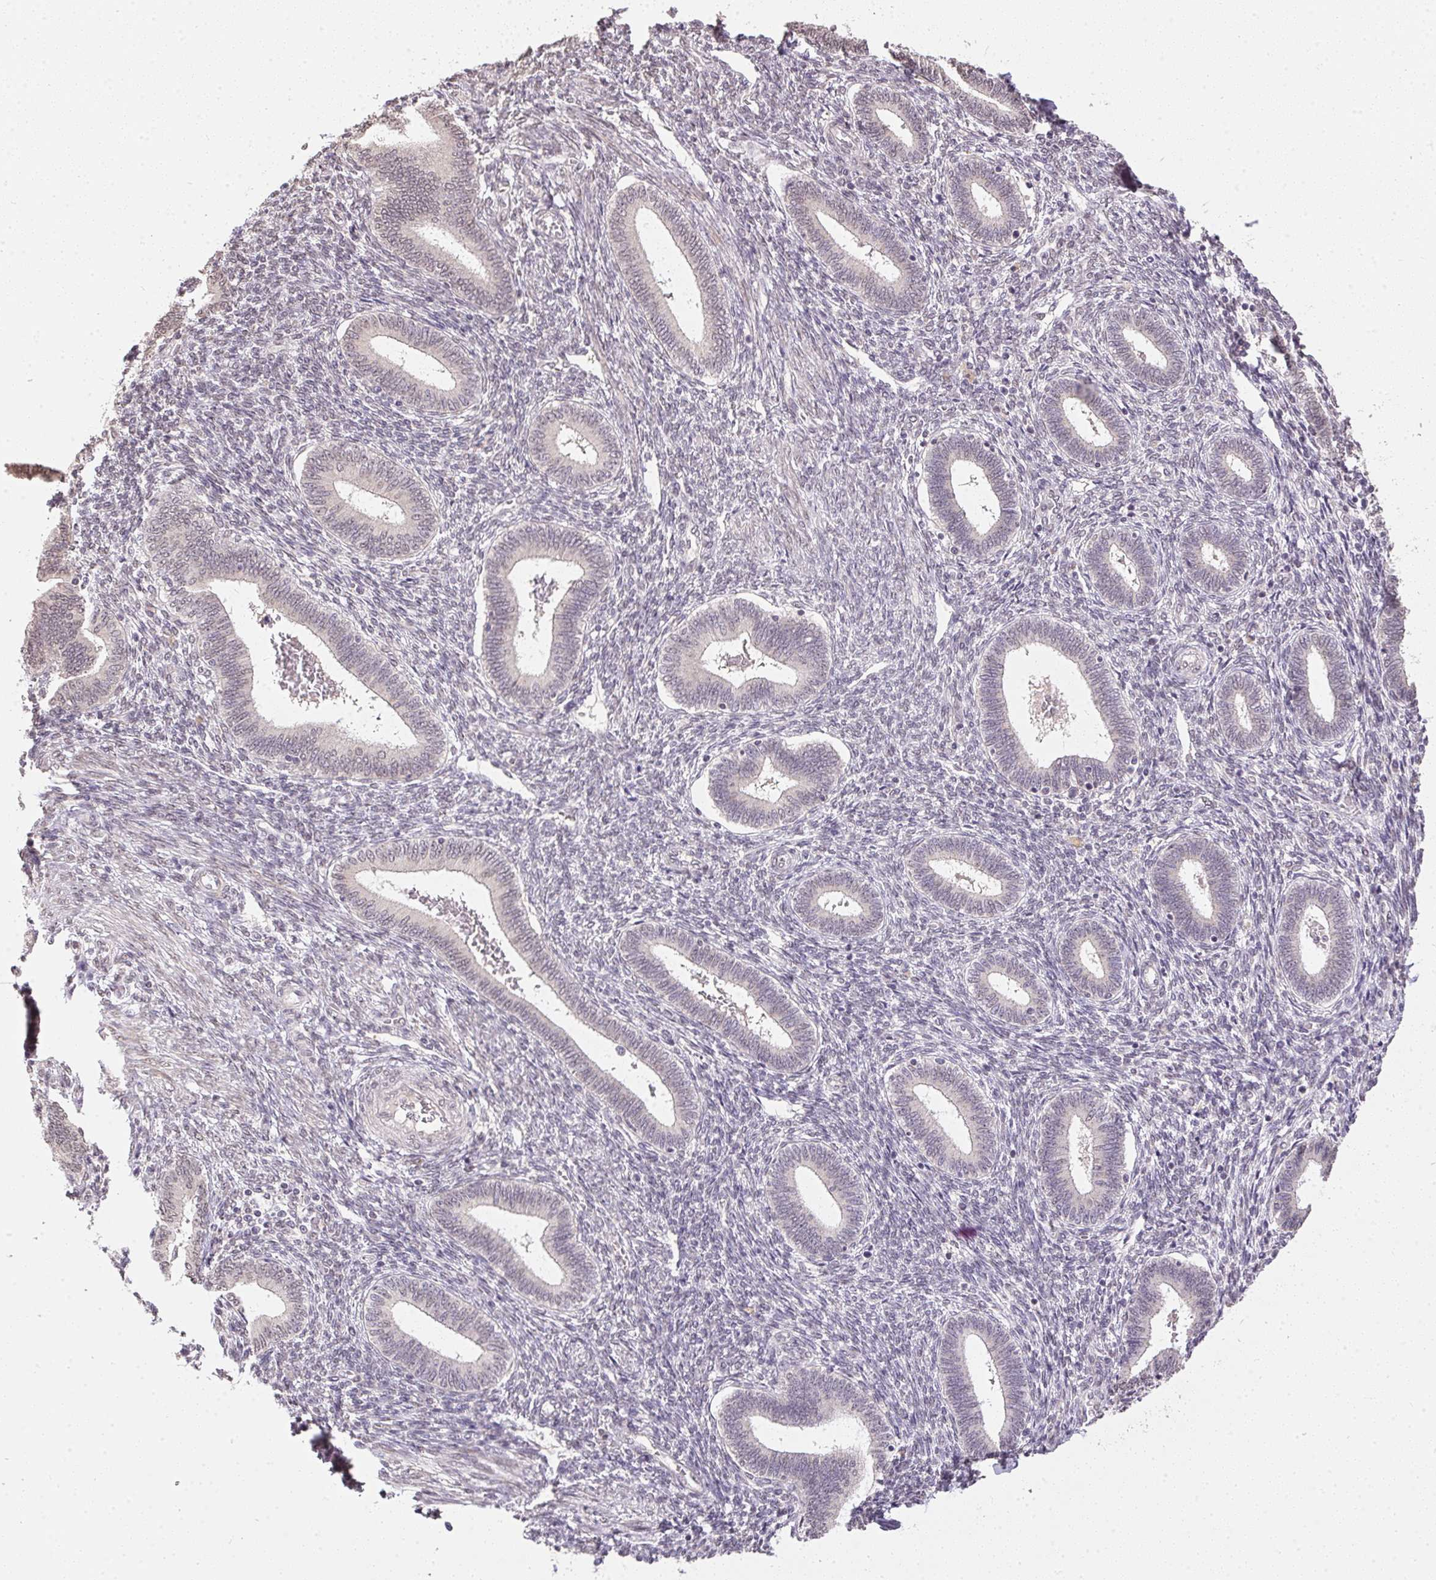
{"staining": {"intensity": "negative", "quantity": "none", "location": "none"}, "tissue": "endometrium", "cell_type": "Cells in endometrial stroma", "image_type": "normal", "snomed": [{"axis": "morphology", "description": "Normal tissue, NOS"}, {"axis": "topography", "description": "Endometrium"}], "caption": "IHC histopathology image of unremarkable endometrium: human endometrium stained with DAB (3,3'-diaminobenzidine) shows no significant protein staining in cells in endometrial stroma.", "gene": "PPP4R4", "patient": {"sex": "female", "age": 42}}